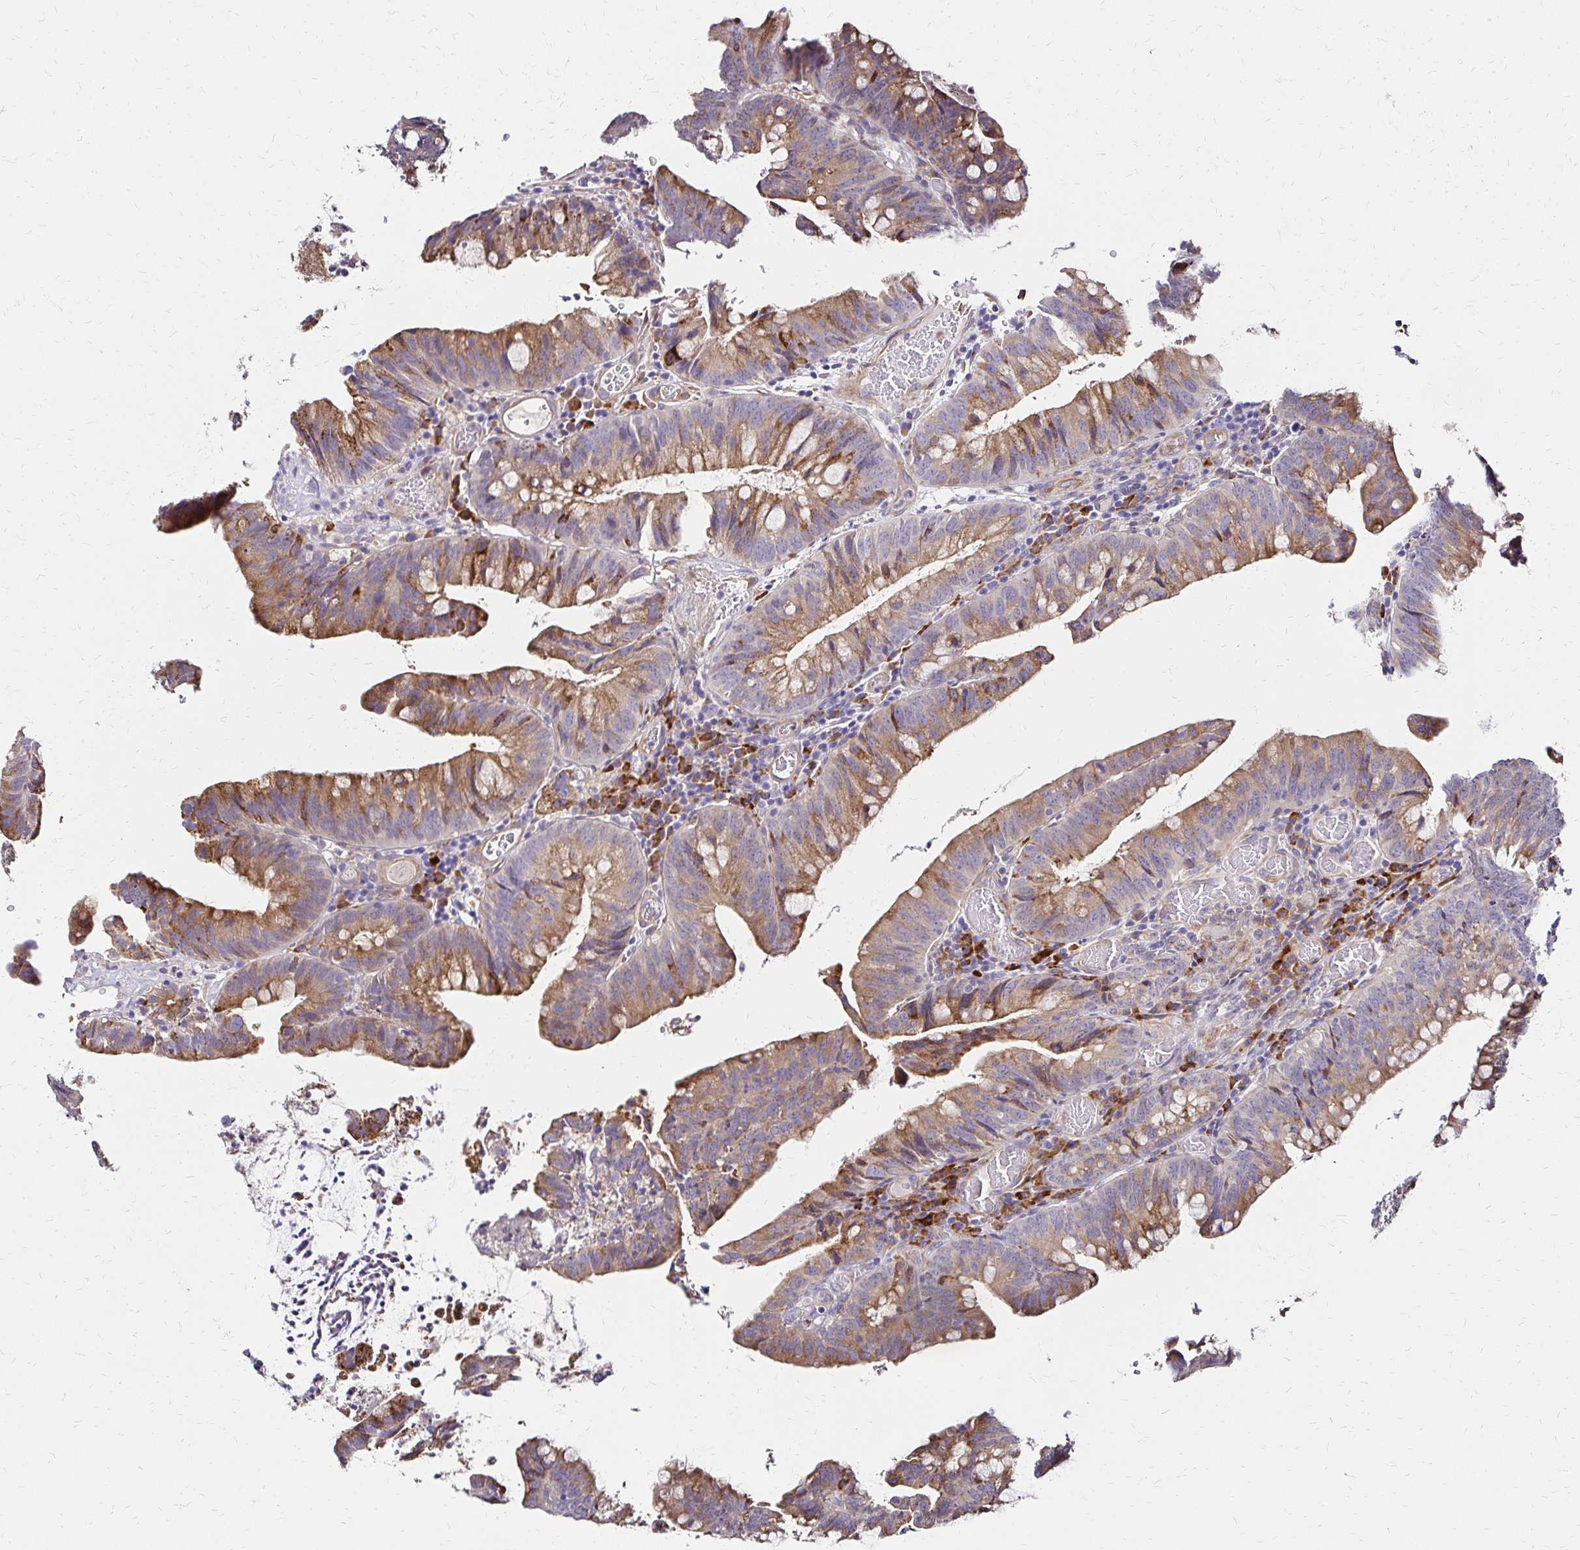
{"staining": {"intensity": "moderate", "quantity": ">75%", "location": "cytoplasmic/membranous"}, "tissue": "colorectal cancer", "cell_type": "Tumor cells", "image_type": "cancer", "snomed": [{"axis": "morphology", "description": "Adenocarcinoma, NOS"}, {"axis": "topography", "description": "Colon"}], "caption": "Human colorectal cancer stained for a protein (brown) demonstrates moderate cytoplasmic/membranous positive staining in approximately >75% of tumor cells.", "gene": "PRIMA1", "patient": {"sex": "male", "age": 62}}